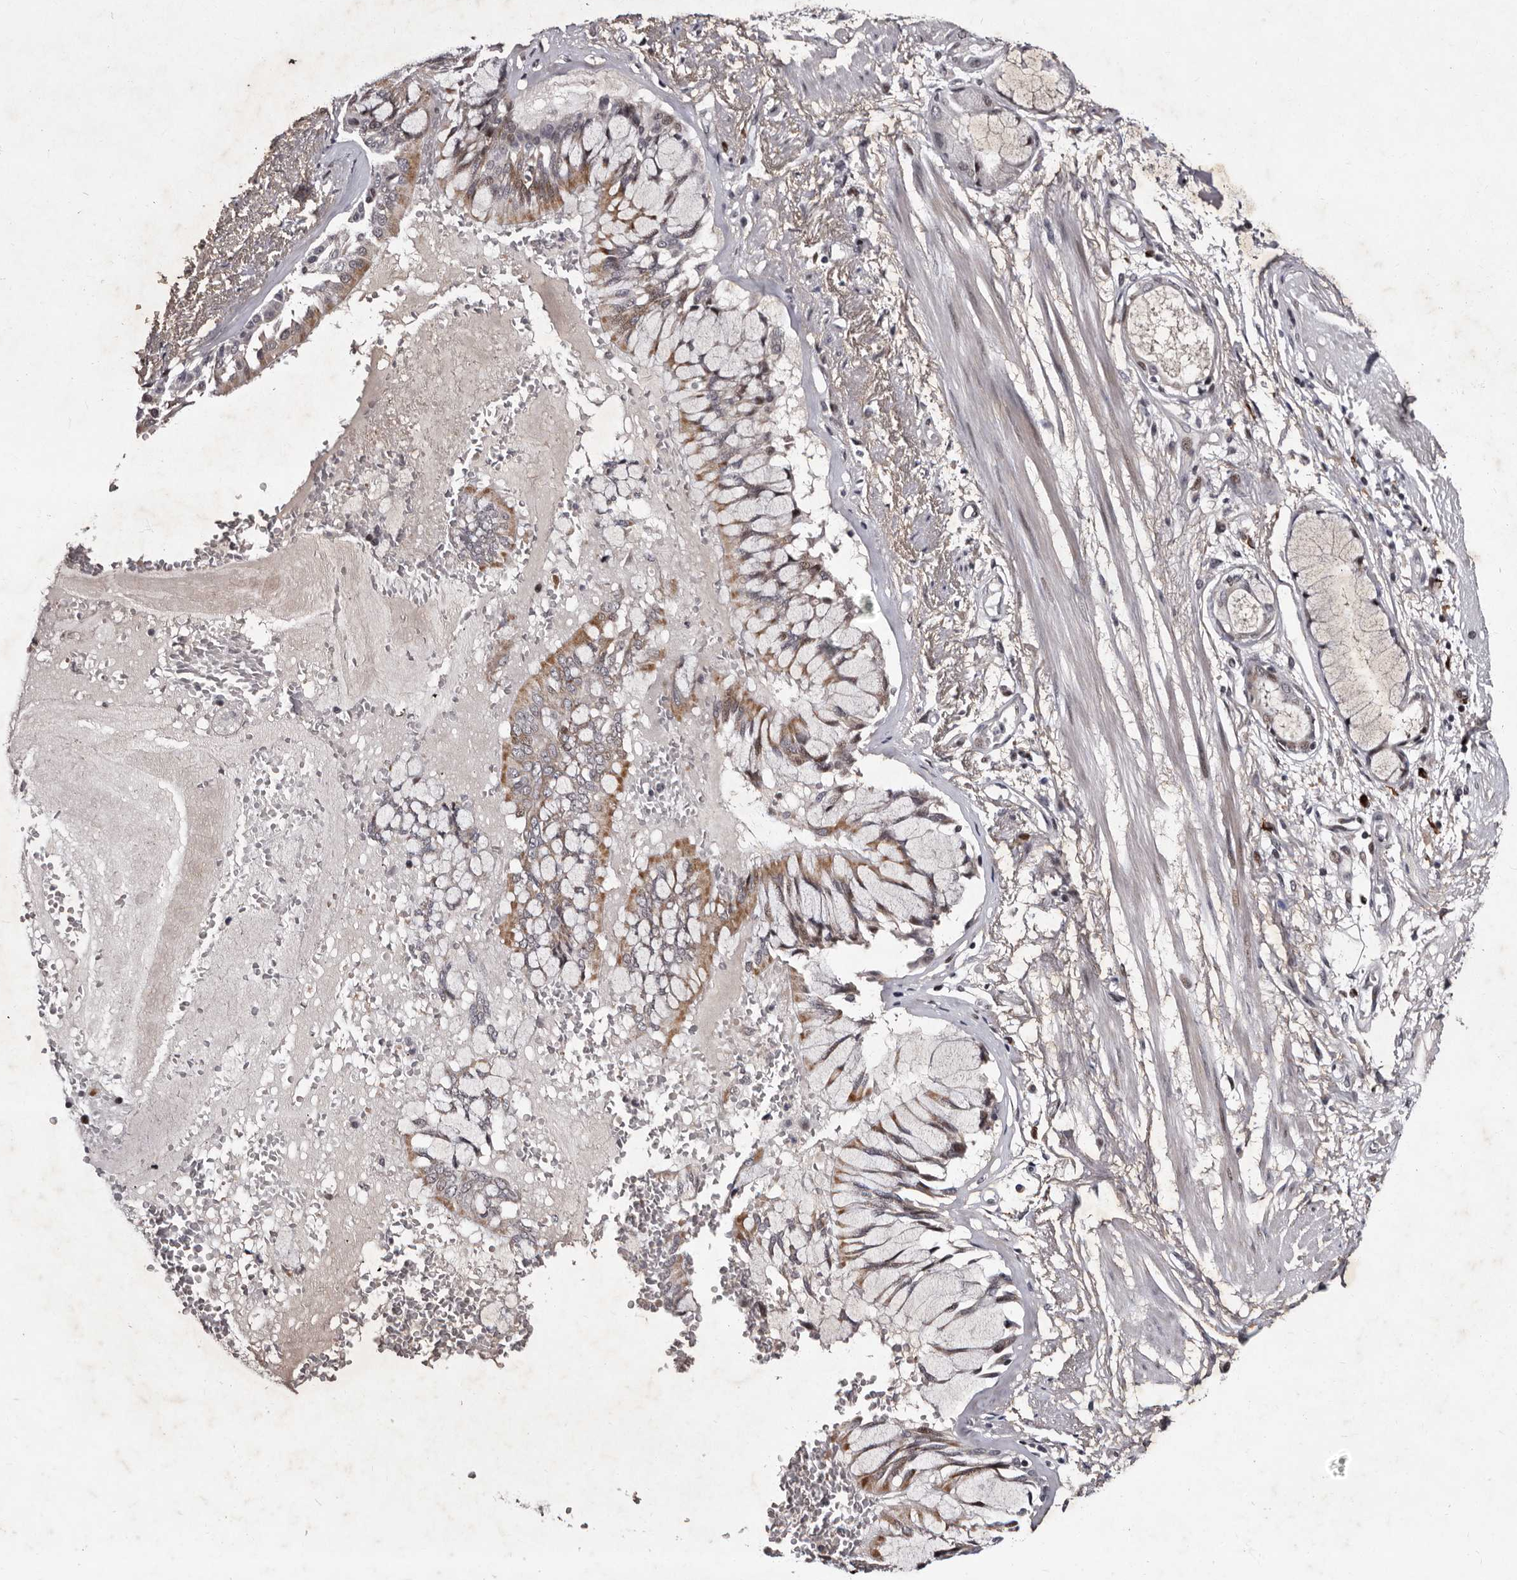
{"staining": {"intensity": "weak", "quantity": "25%-75%", "location": "cytoplasmic/membranous,nuclear"}, "tissue": "adipose tissue", "cell_type": "Adipocytes", "image_type": "normal", "snomed": [{"axis": "morphology", "description": "Normal tissue, NOS"}, {"axis": "topography", "description": "Bronchus"}], "caption": "IHC of benign human adipose tissue reveals low levels of weak cytoplasmic/membranous,nuclear staining in about 25%-75% of adipocytes. (IHC, brightfield microscopy, high magnification).", "gene": "TNKS", "patient": {"sex": "male", "age": 66}}